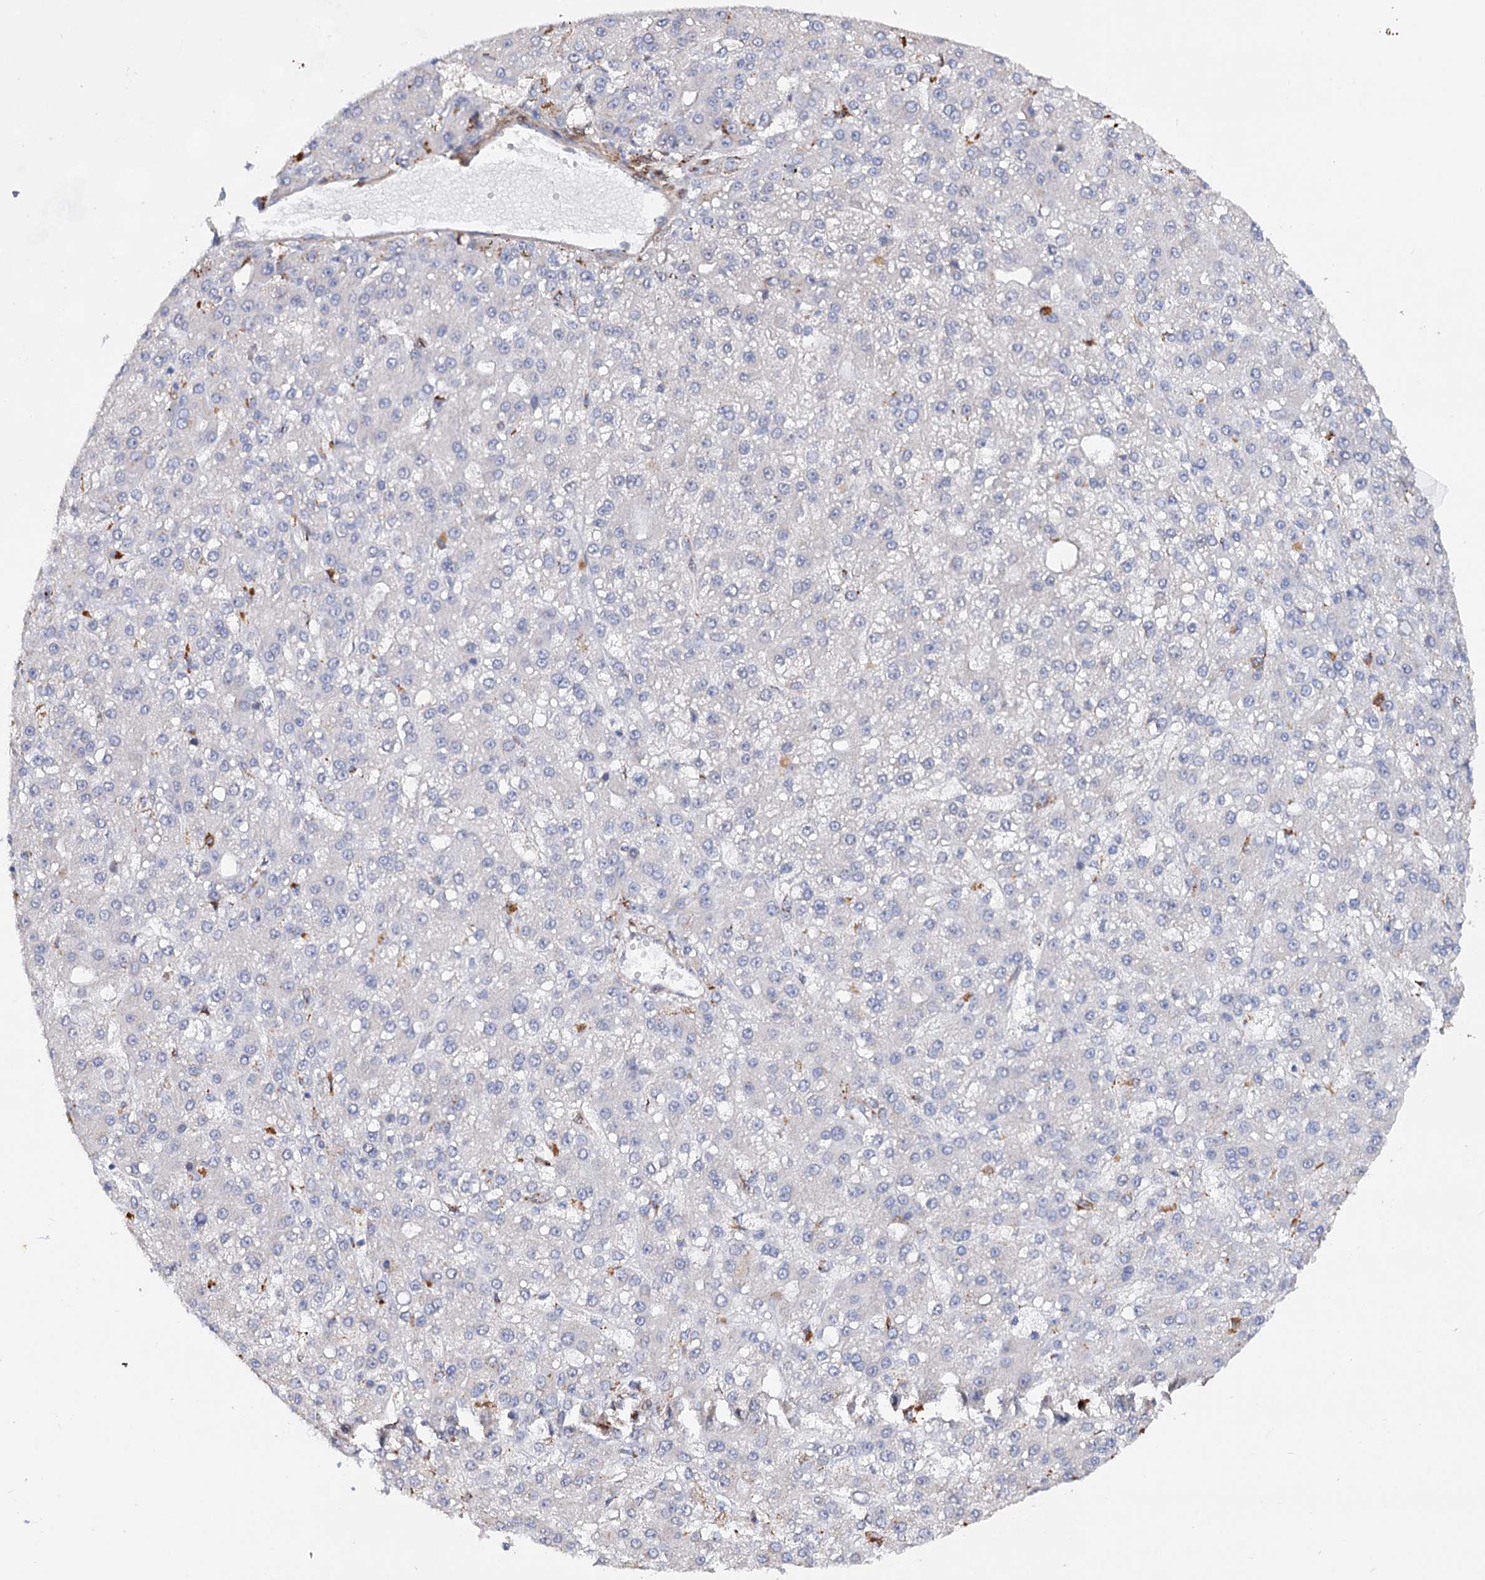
{"staining": {"intensity": "negative", "quantity": "none", "location": "none"}, "tissue": "liver cancer", "cell_type": "Tumor cells", "image_type": "cancer", "snomed": [{"axis": "morphology", "description": "Carcinoma, Hepatocellular, NOS"}, {"axis": "topography", "description": "Liver"}], "caption": "An image of liver cancer stained for a protein shows no brown staining in tumor cells.", "gene": "C11orf96", "patient": {"sex": "male", "age": 67}}